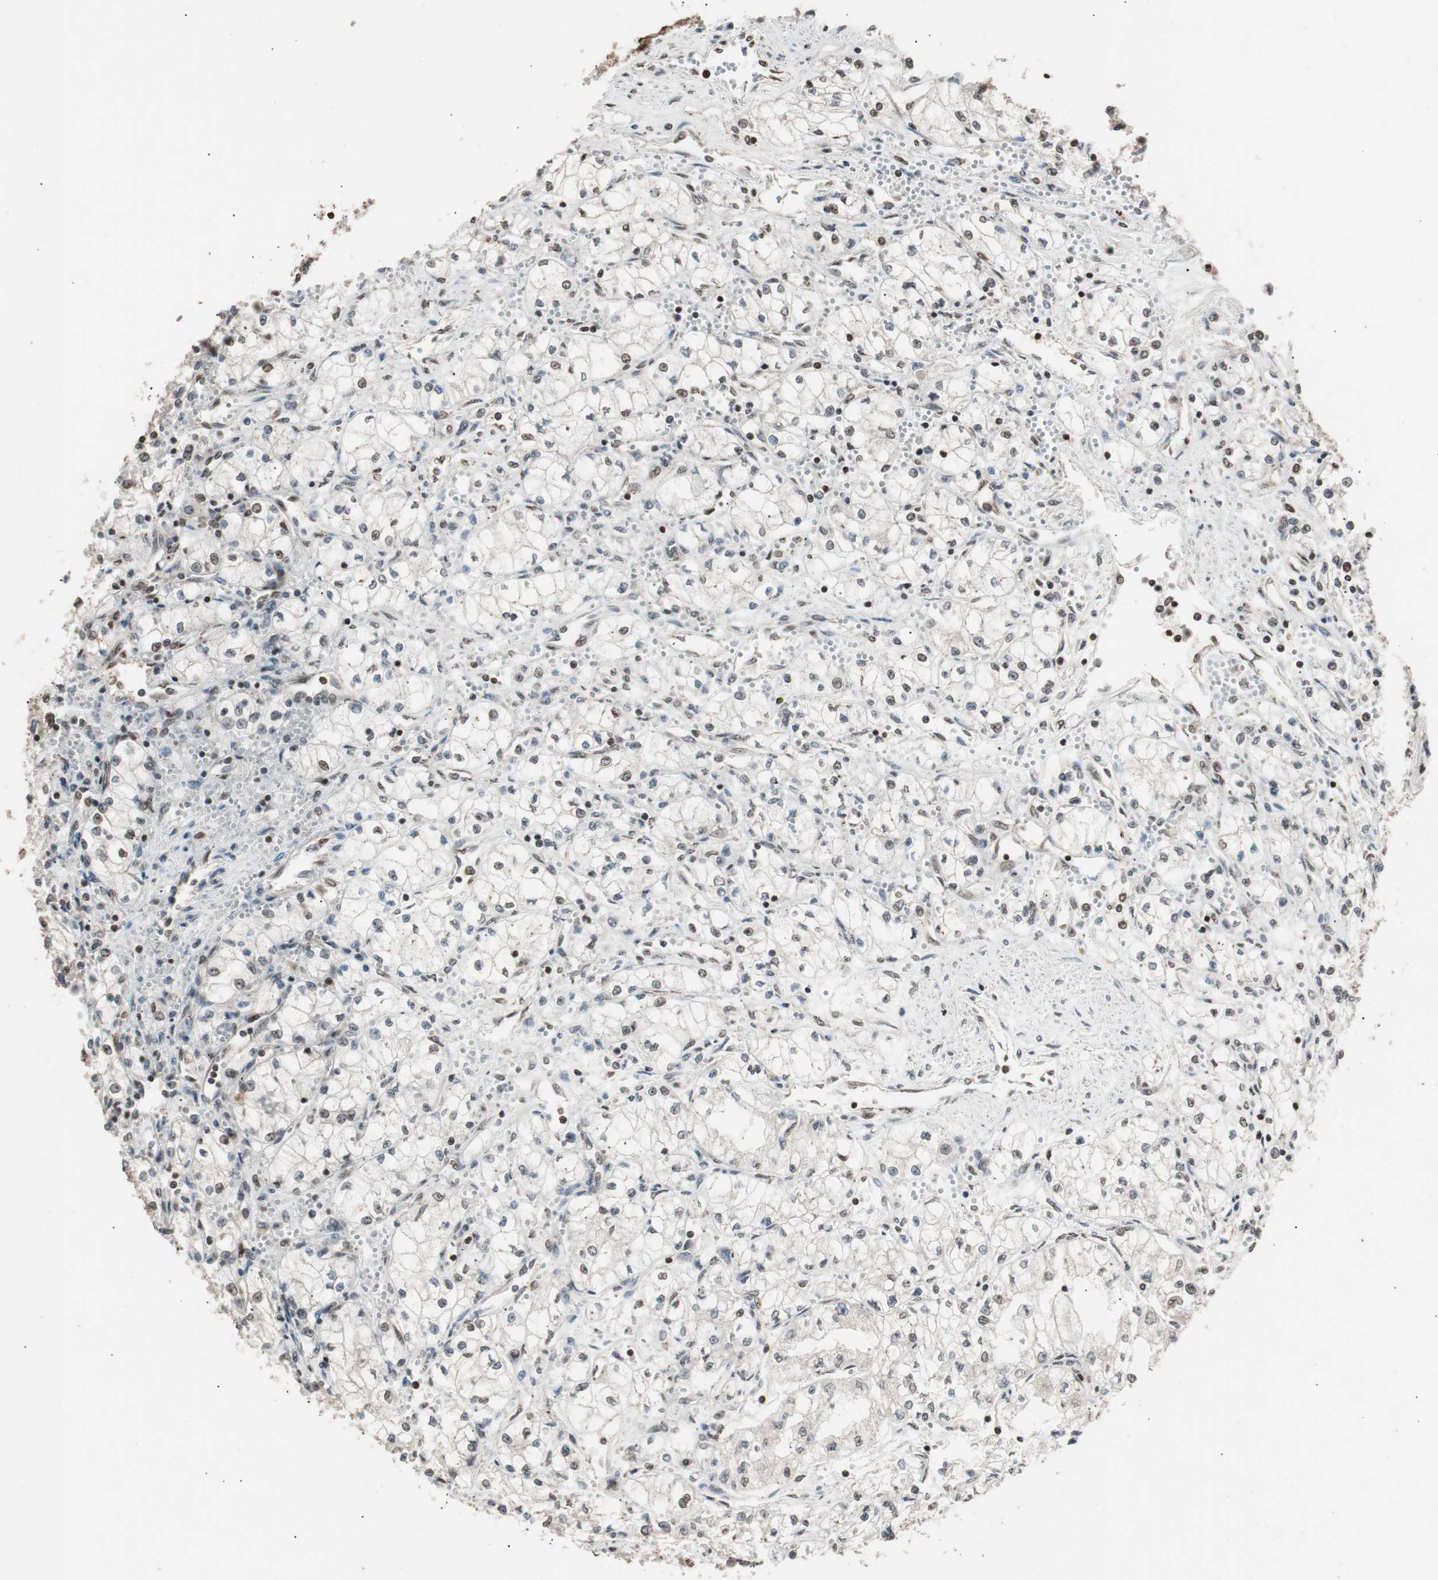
{"staining": {"intensity": "weak", "quantity": "25%-75%", "location": "nuclear"}, "tissue": "renal cancer", "cell_type": "Tumor cells", "image_type": "cancer", "snomed": [{"axis": "morphology", "description": "Normal tissue, NOS"}, {"axis": "morphology", "description": "Adenocarcinoma, NOS"}, {"axis": "topography", "description": "Kidney"}], "caption": "Immunohistochemistry (IHC) (DAB) staining of human renal cancer displays weak nuclear protein staining in approximately 25%-75% of tumor cells.", "gene": "ZFC3H1", "patient": {"sex": "male", "age": 59}}